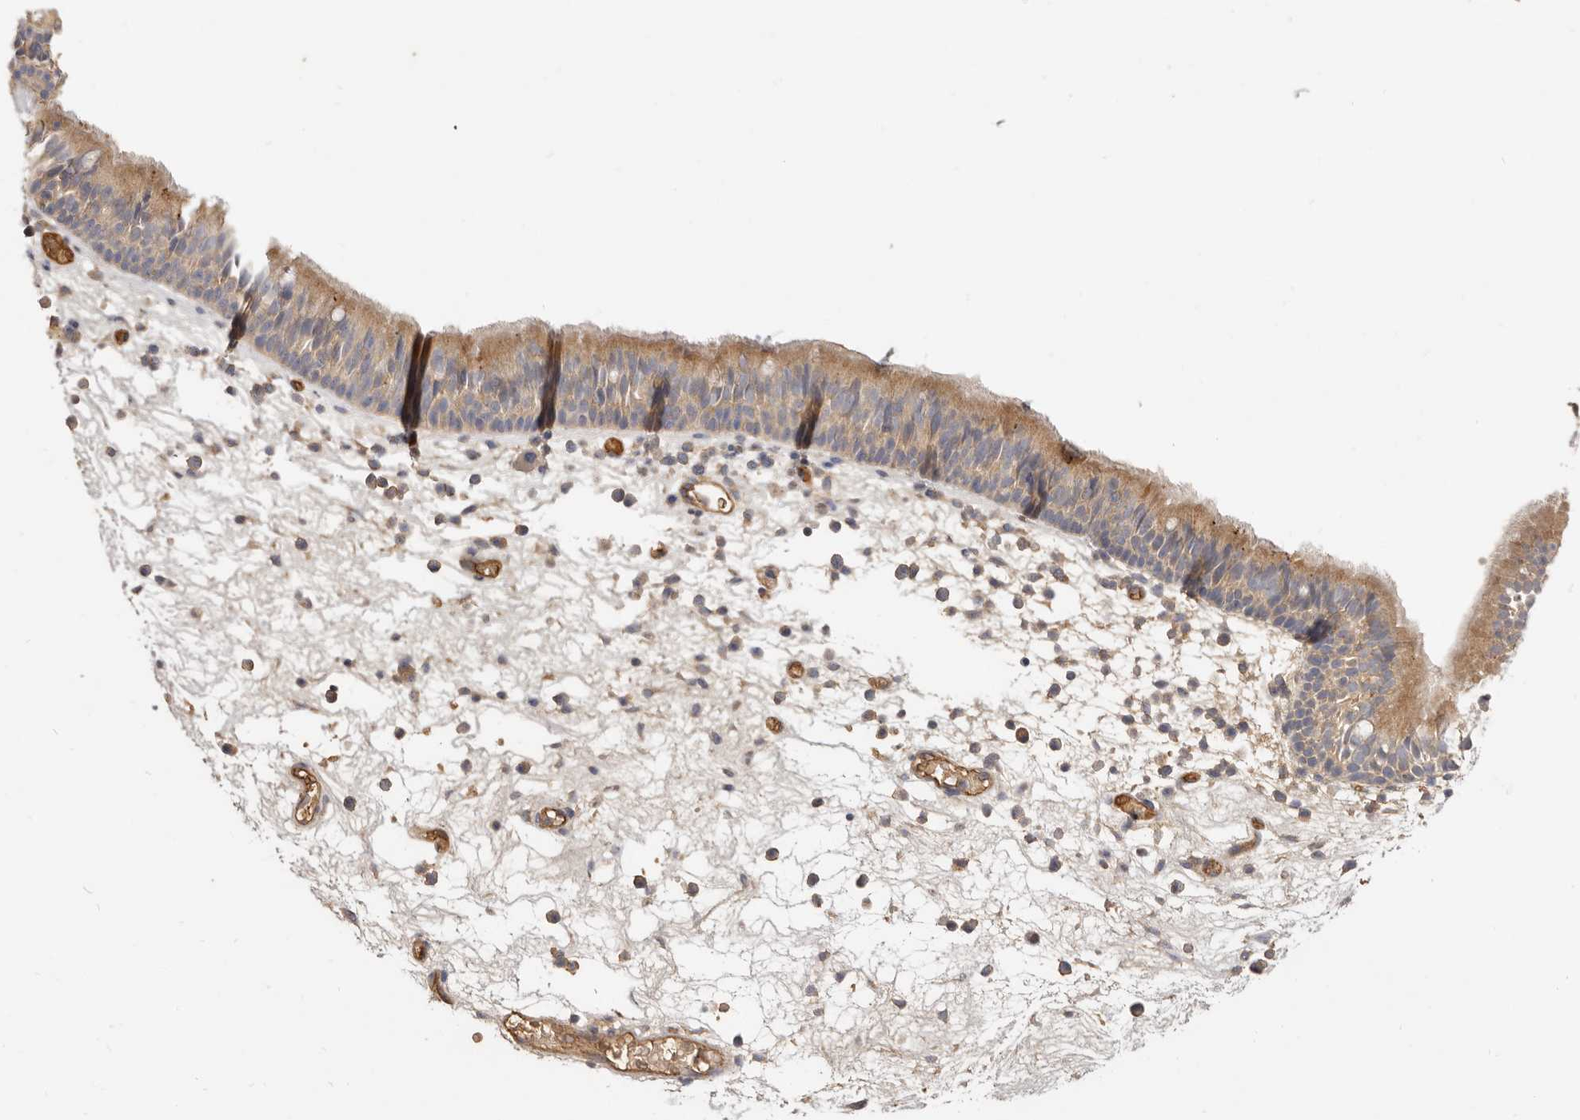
{"staining": {"intensity": "moderate", "quantity": ">75%", "location": "cytoplasmic/membranous"}, "tissue": "nasopharynx", "cell_type": "Respiratory epithelial cells", "image_type": "normal", "snomed": [{"axis": "morphology", "description": "Normal tissue, NOS"}, {"axis": "morphology", "description": "Inflammation, NOS"}, {"axis": "morphology", "description": "Malignant melanoma, Metastatic site"}, {"axis": "topography", "description": "Nasopharynx"}], "caption": "Approximately >75% of respiratory epithelial cells in normal human nasopharynx exhibit moderate cytoplasmic/membranous protein expression as visualized by brown immunohistochemical staining.", "gene": "ADAMTS9", "patient": {"sex": "male", "age": 70}}